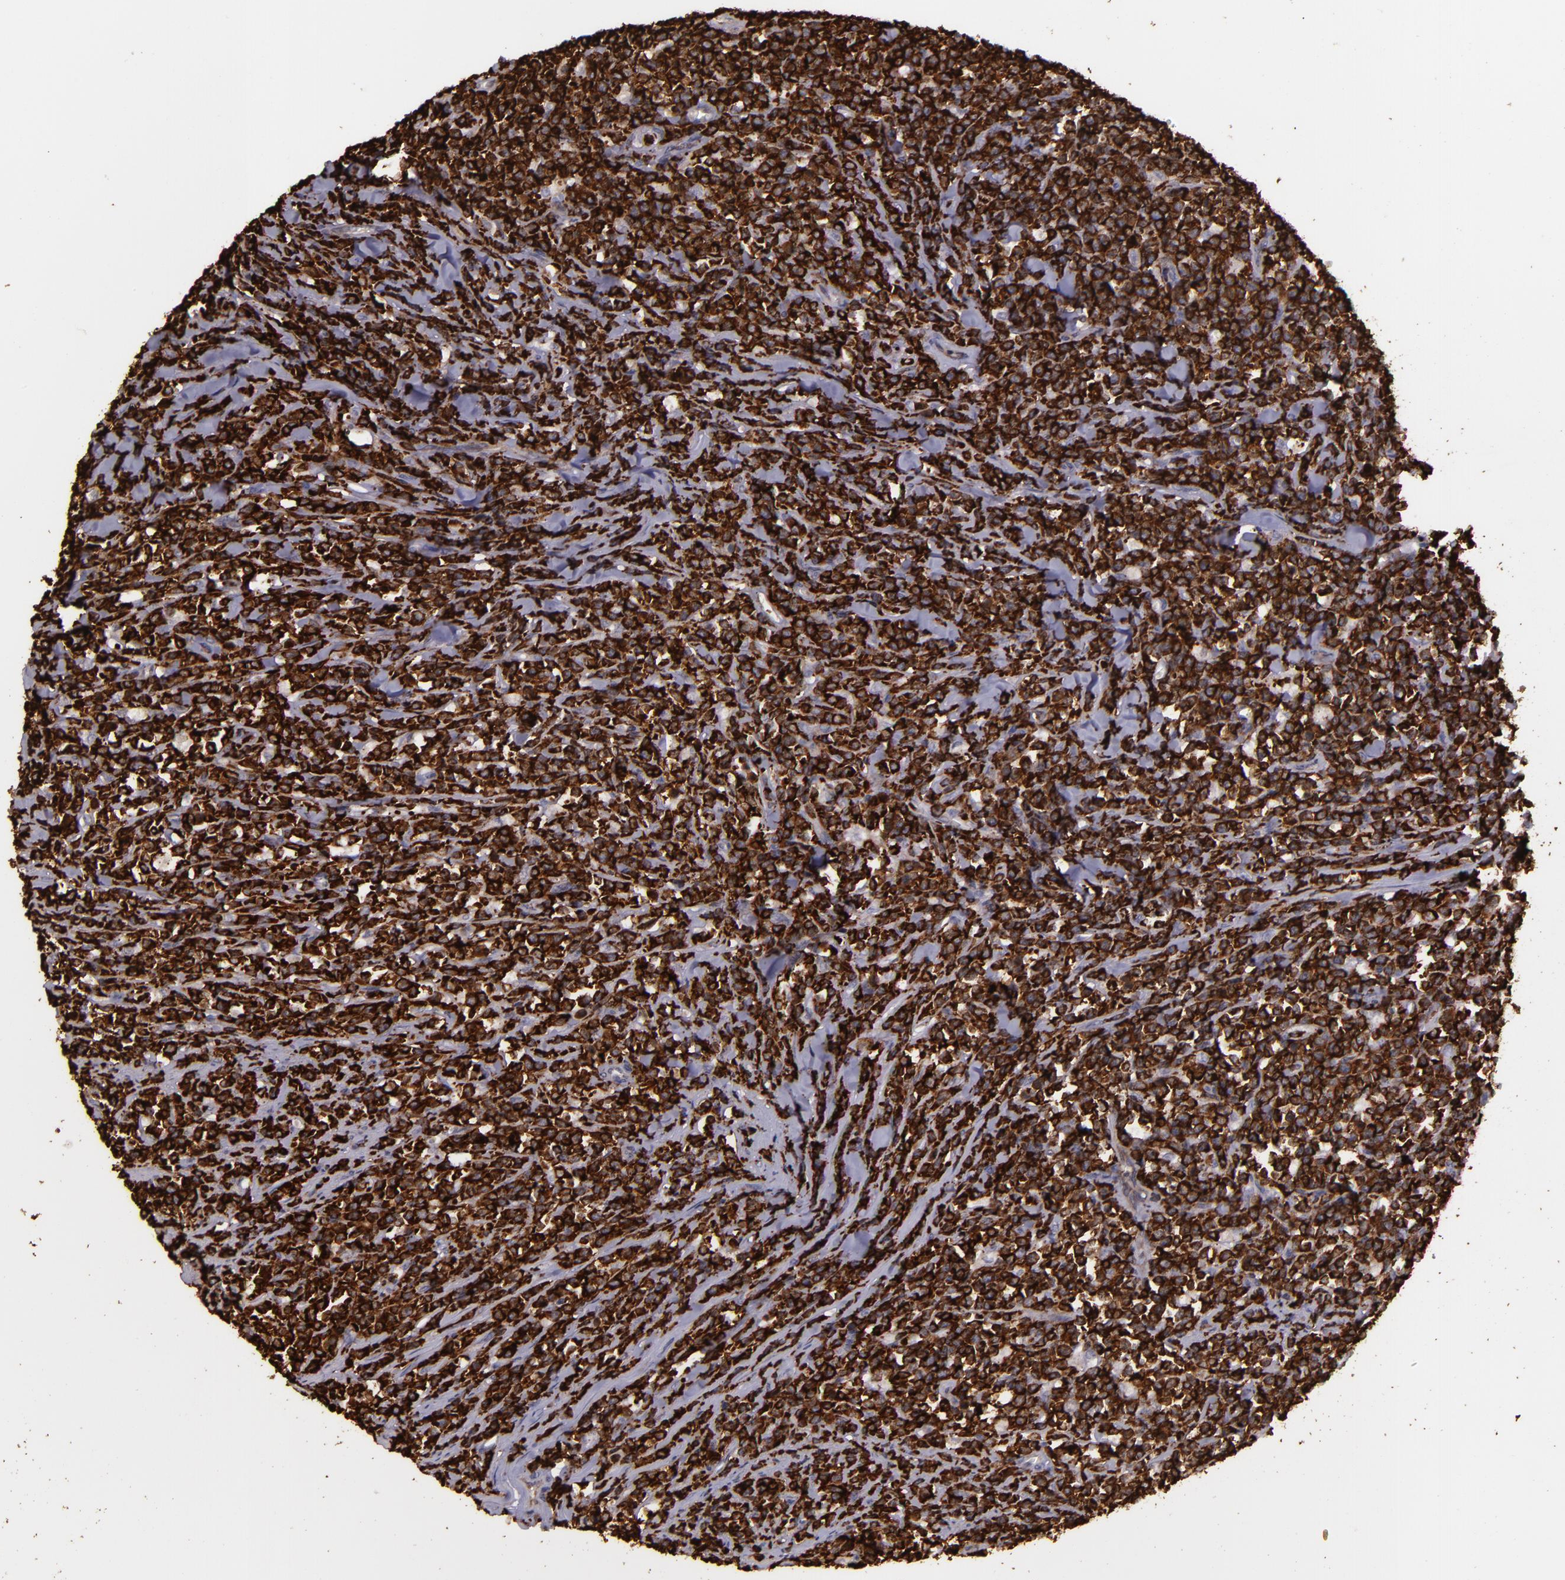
{"staining": {"intensity": "strong", "quantity": ">75%", "location": "cytoplasmic/membranous"}, "tissue": "lymphoma", "cell_type": "Tumor cells", "image_type": "cancer", "snomed": [{"axis": "morphology", "description": "Malignant lymphoma, non-Hodgkin's type, High grade"}, {"axis": "topography", "description": "Small intestine"}, {"axis": "topography", "description": "Colon"}], "caption": "Tumor cells reveal high levels of strong cytoplasmic/membranous staining in about >75% of cells in malignant lymphoma, non-Hodgkin's type (high-grade). (Brightfield microscopy of DAB IHC at high magnification).", "gene": "SLC9A3R1", "patient": {"sex": "male", "age": 8}}